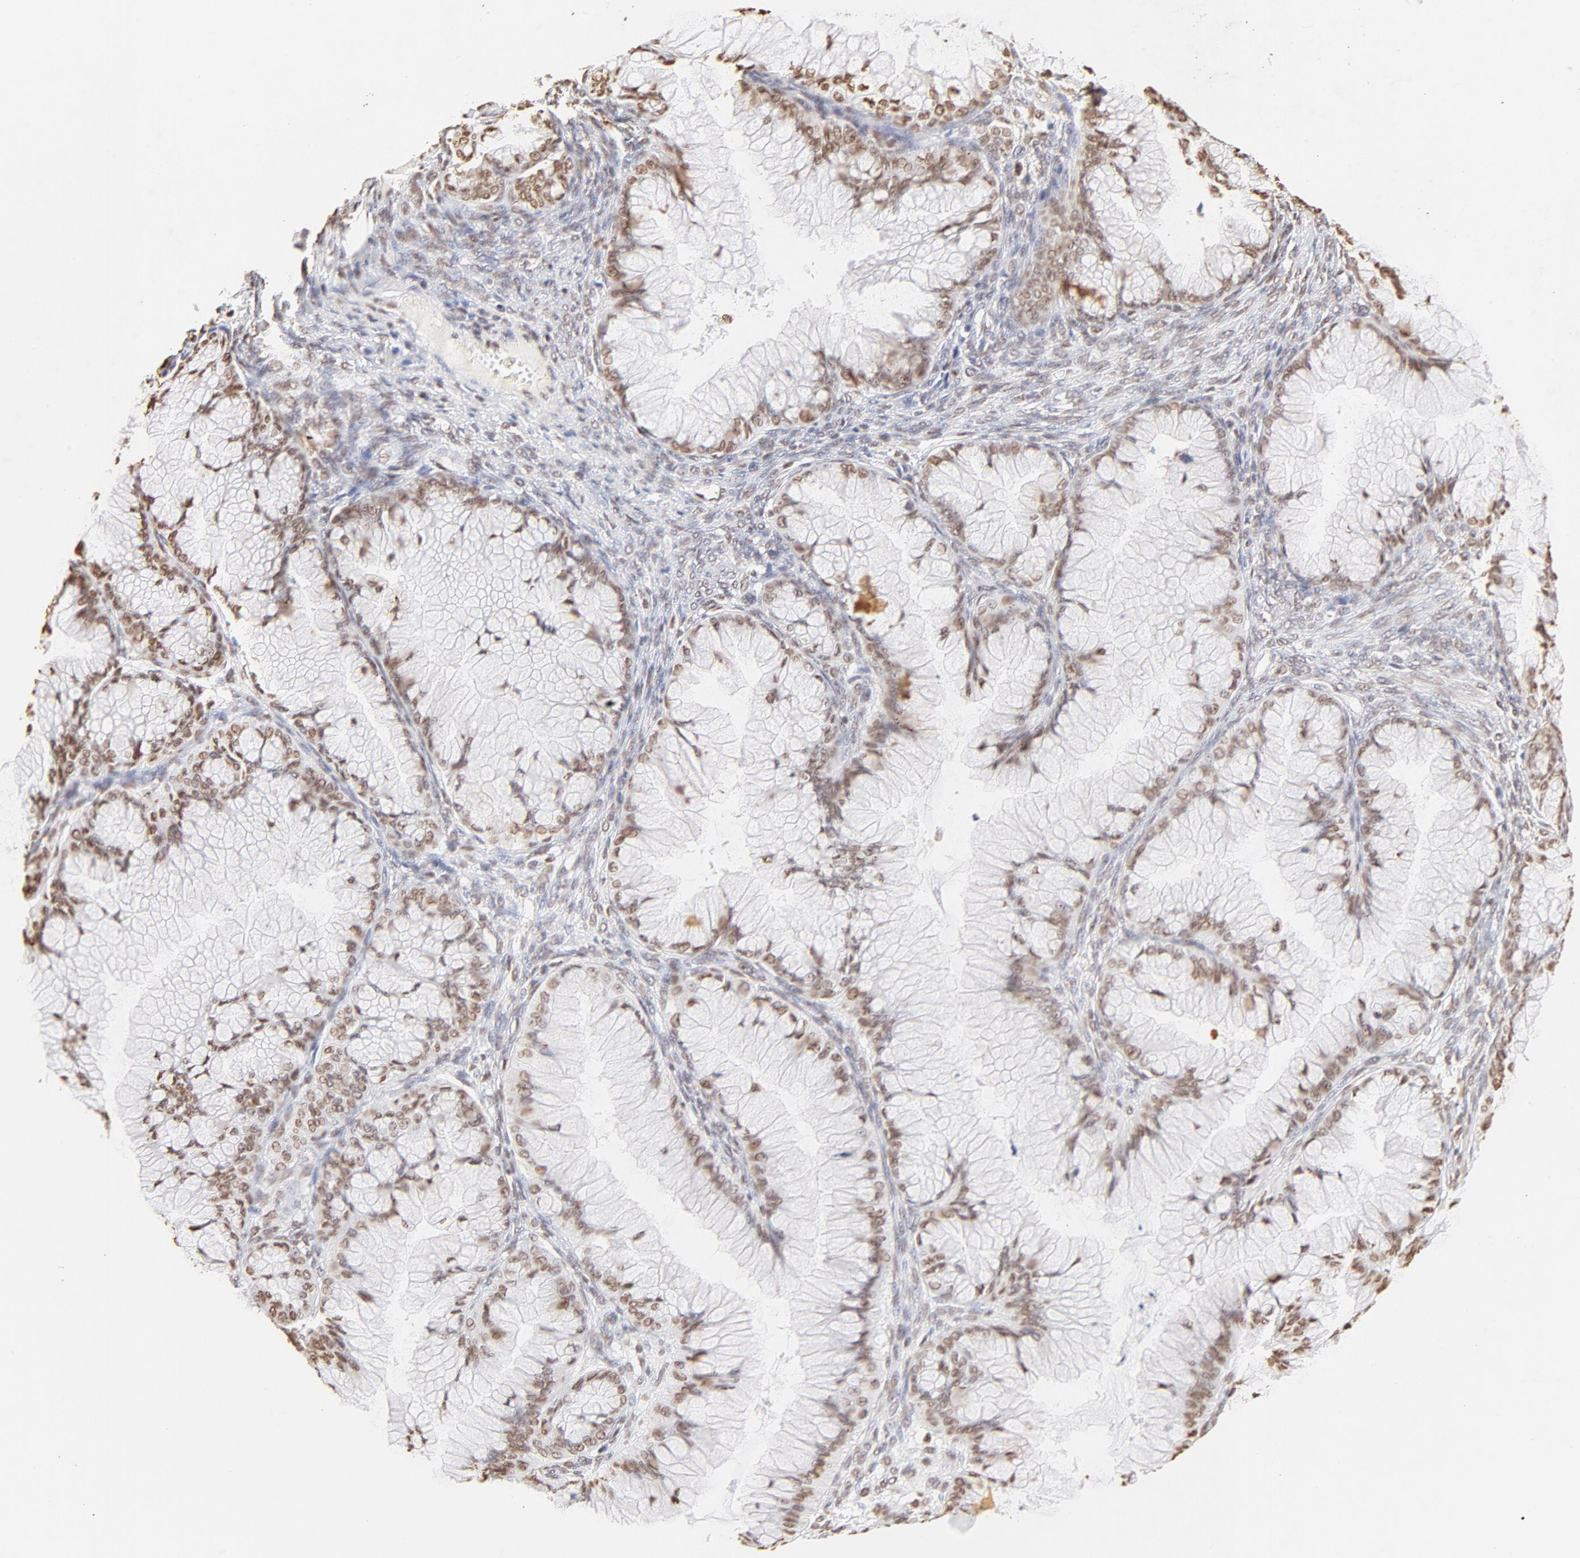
{"staining": {"intensity": "moderate", "quantity": ">75%", "location": "nuclear"}, "tissue": "ovarian cancer", "cell_type": "Tumor cells", "image_type": "cancer", "snomed": [{"axis": "morphology", "description": "Cystadenocarcinoma, mucinous, NOS"}, {"axis": "topography", "description": "Ovary"}], "caption": "Ovarian mucinous cystadenocarcinoma stained with a brown dye displays moderate nuclear positive expression in approximately >75% of tumor cells.", "gene": "ZNF540", "patient": {"sex": "female", "age": 63}}